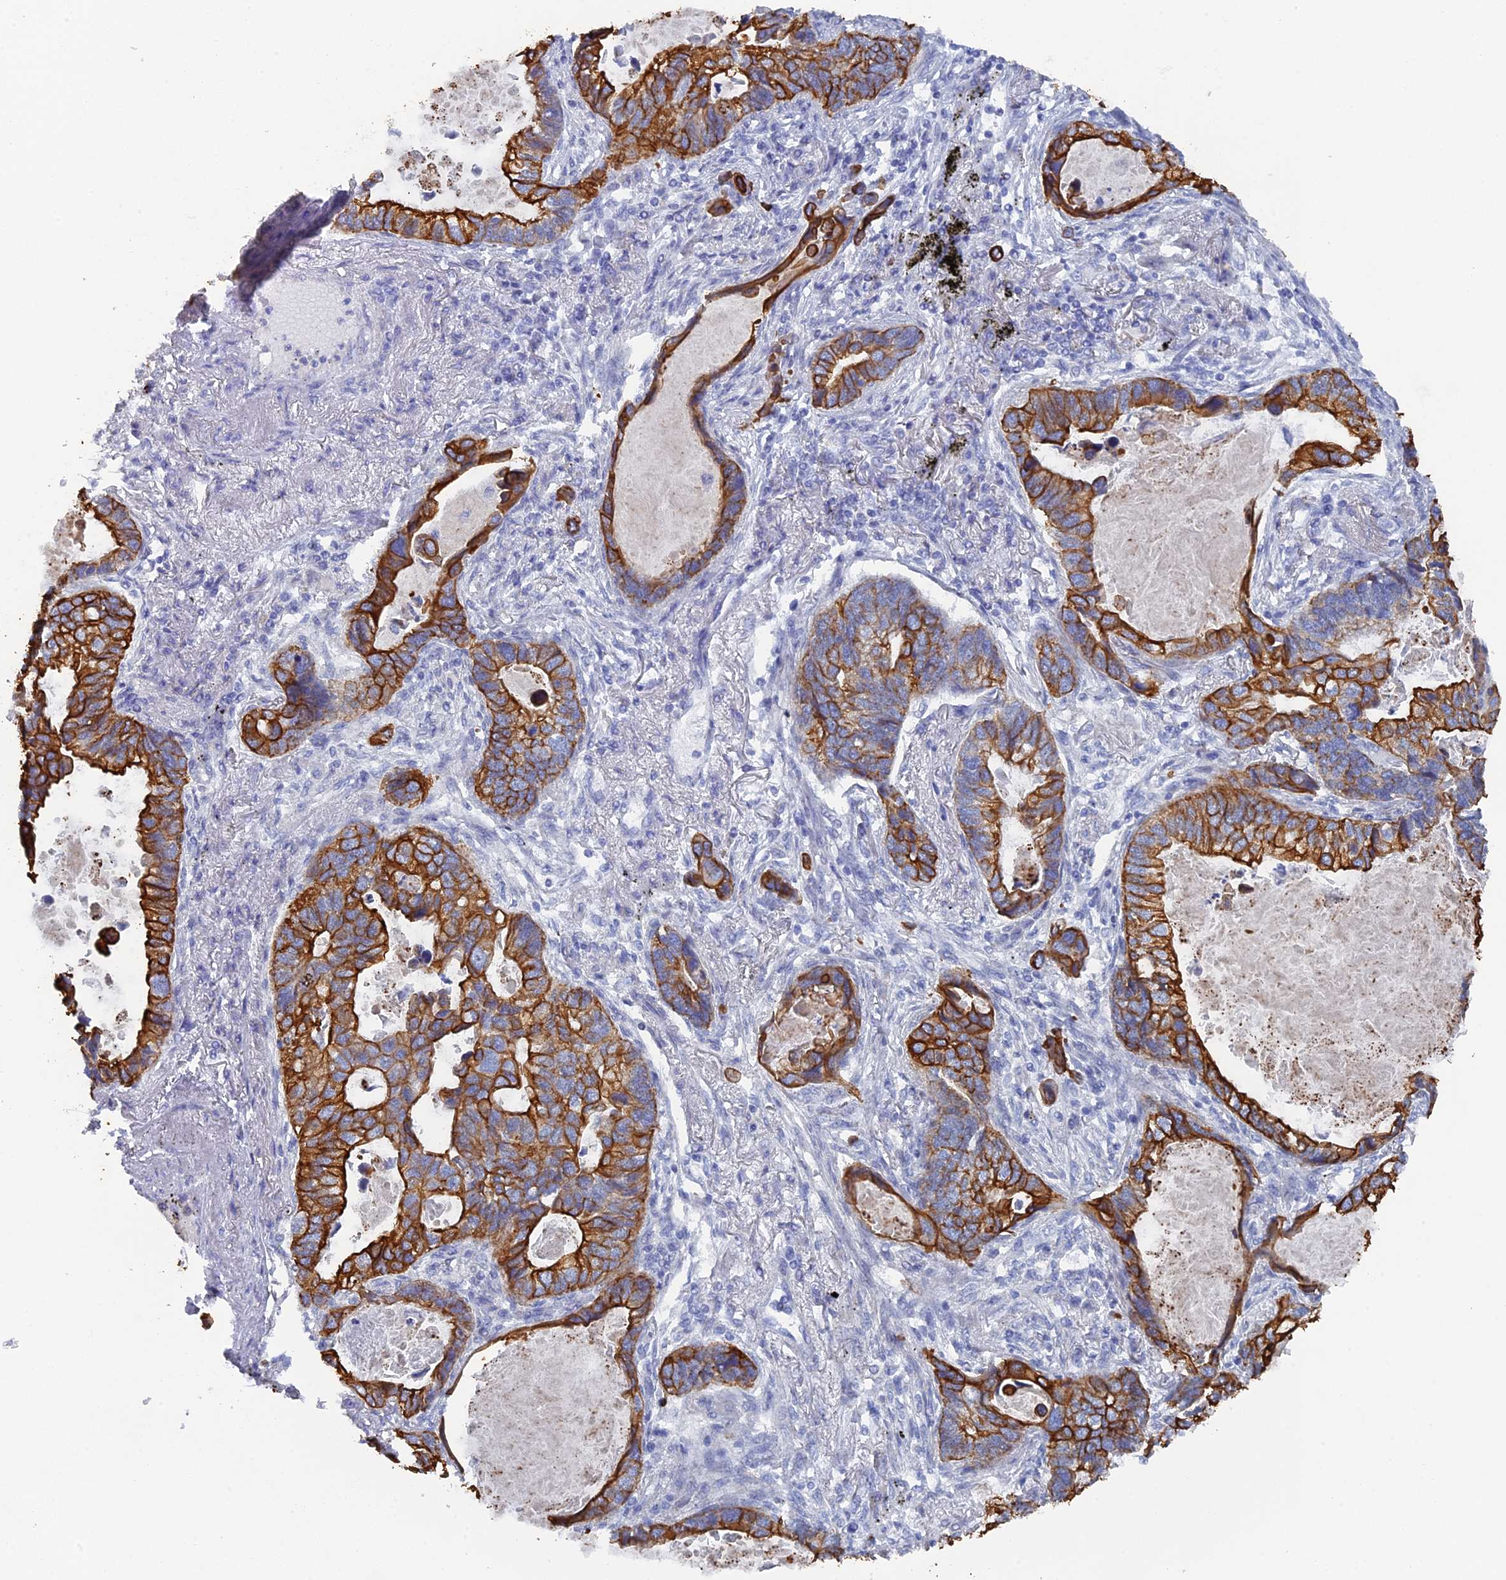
{"staining": {"intensity": "strong", "quantity": ">75%", "location": "cytoplasmic/membranous"}, "tissue": "lung cancer", "cell_type": "Tumor cells", "image_type": "cancer", "snomed": [{"axis": "morphology", "description": "Adenocarcinoma, NOS"}, {"axis": "topography", "description": "Lung"}], "caption": "The immunohistochemical stain labels strong cytoplasmic/membranous staining in tumor cells of adenocarcinoma (lung) tissue. (IHC, brightfield microscopy, high magnification).", "gene": "SRFBP1", "patient": {"sex": "male", "age": 67}}